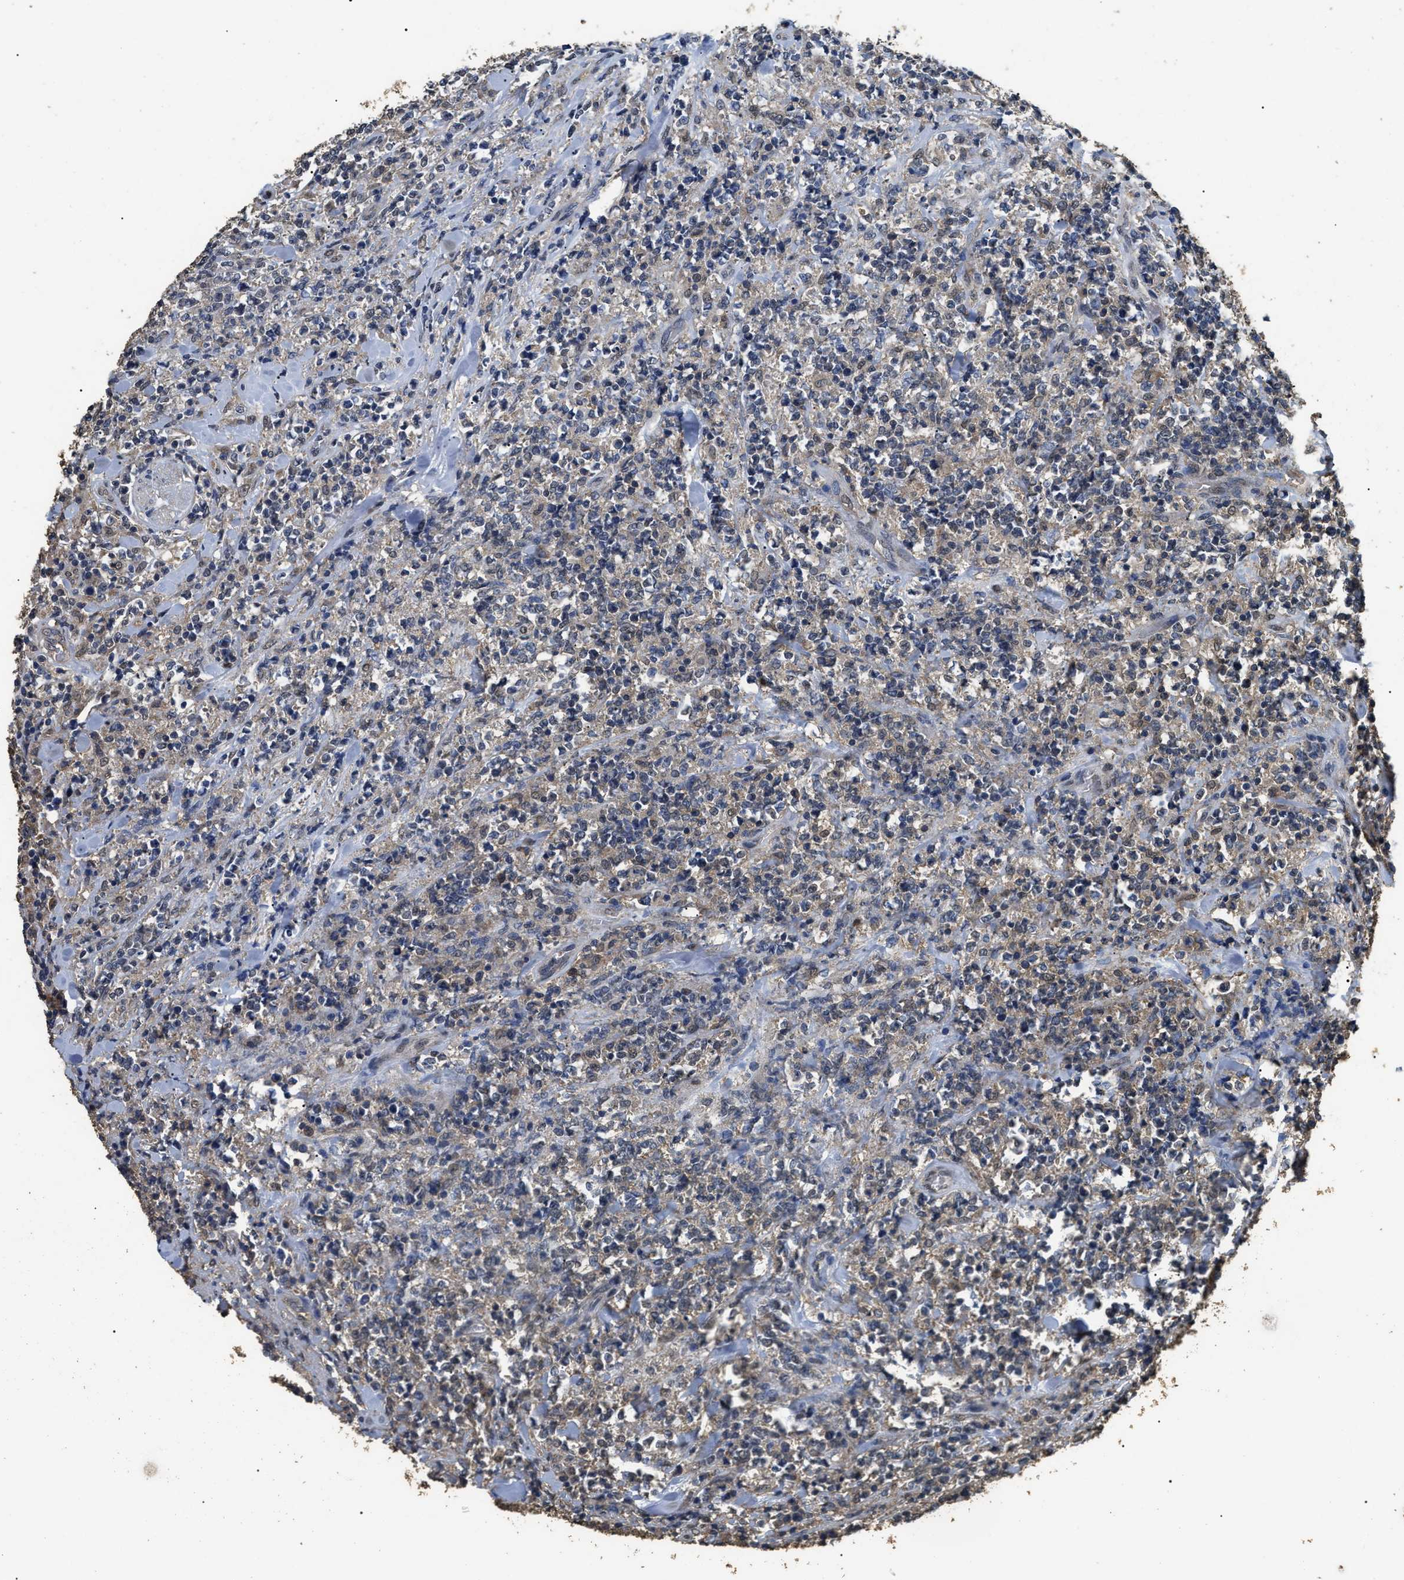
{"staining": {"intensity": "weak", "quantity": "<25%", "location": "cytoplasmic/membranous,nuclear"}, "tissue": "lymphoma", "cell_type": "Tumor cells", "image_type": "cancer", "snomed": [{"axis": "morphology", "description": "Malignant lymphoma, non-Hodgkin's type, High grade"}, {"axis": "topography", "description": "Soft tissue"}], "caption": "The photomicrograph demonstrates no staining of tumor cells in lymphoma.", "gene": "PSMD8", "patient": {"sex": "male", "age": 18}}